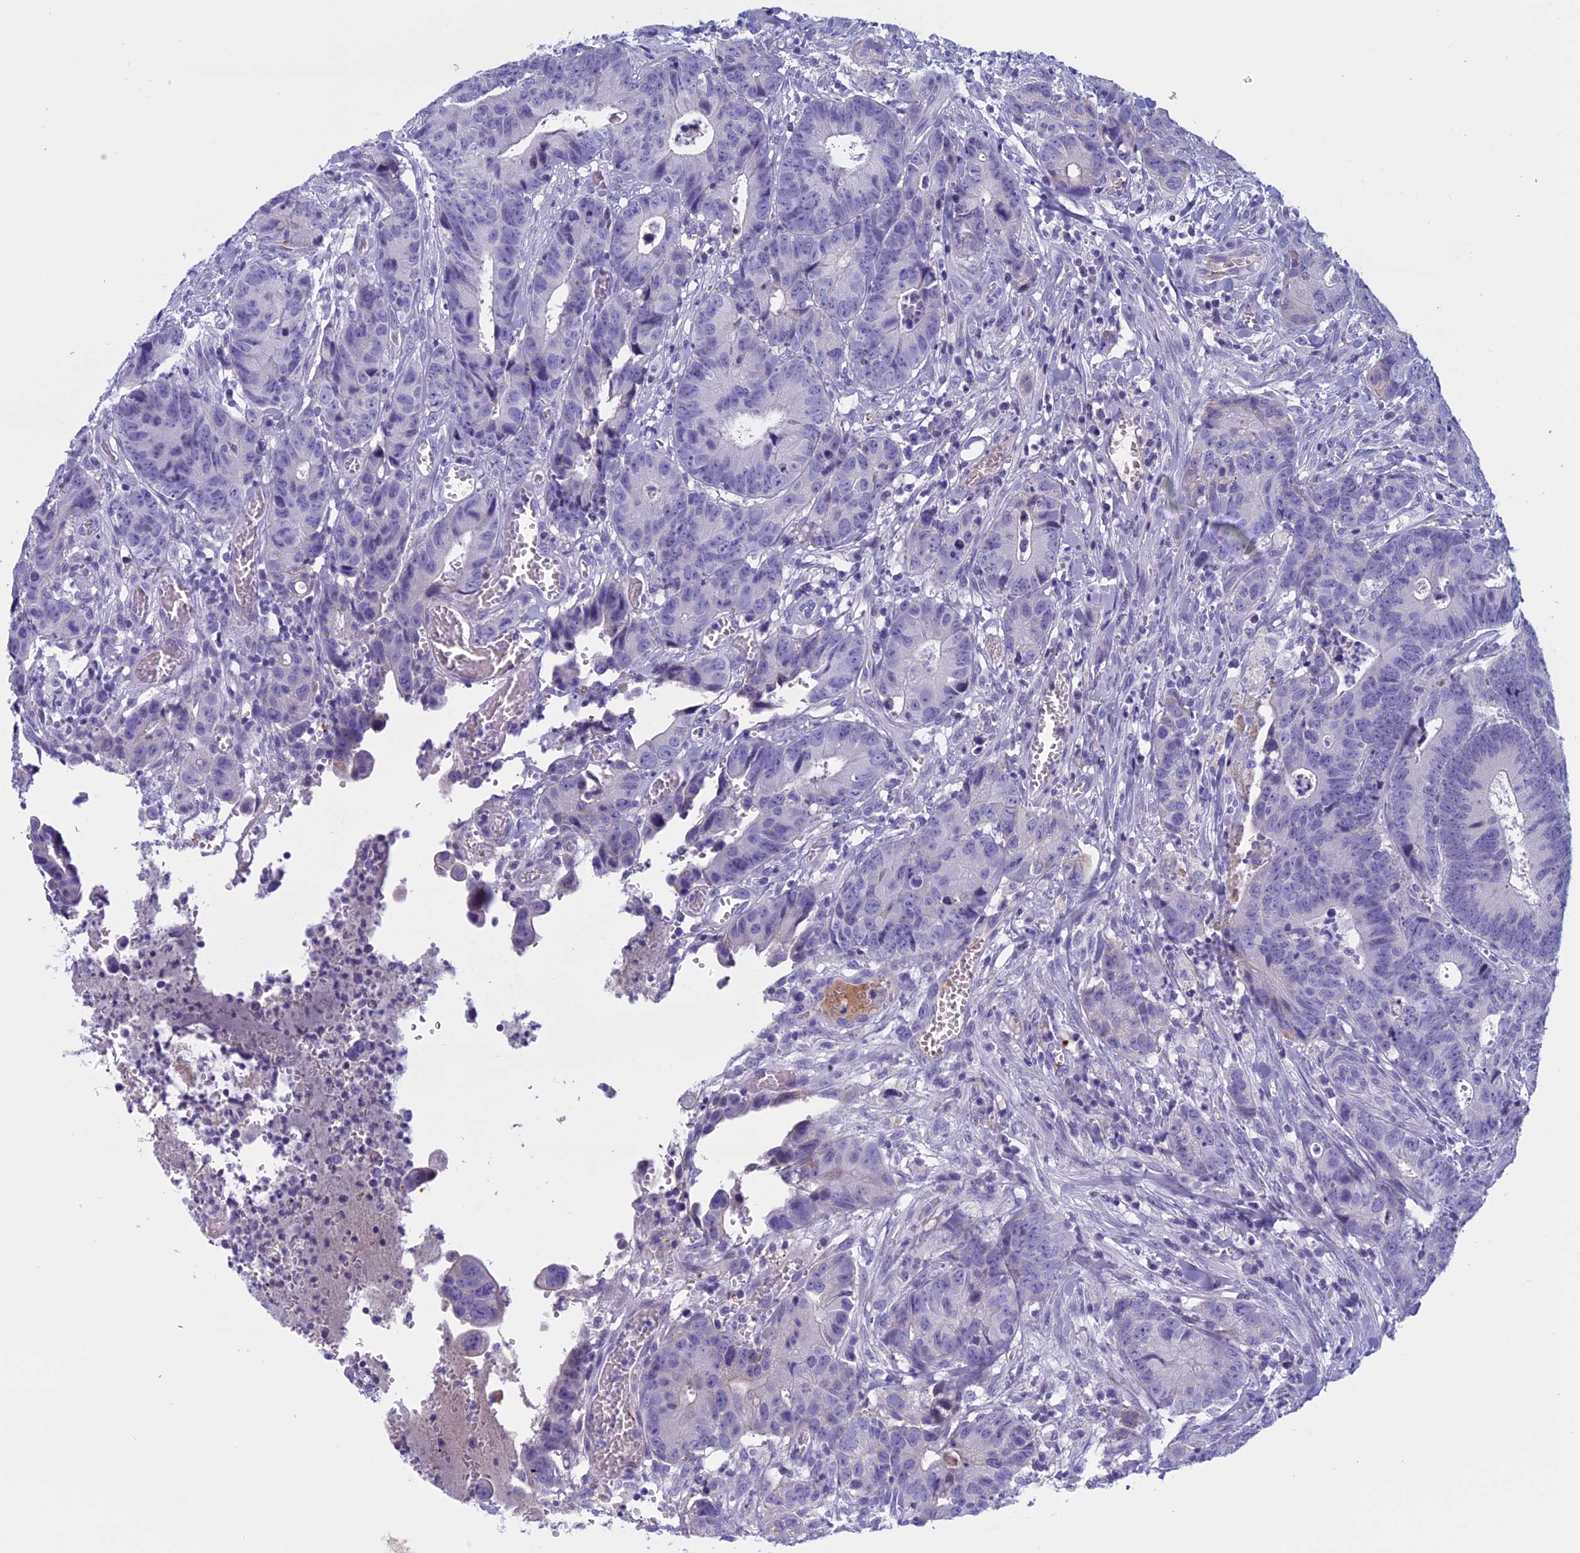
{"staining": {"intensity": "negative", "quantity": "none", "location": "none"}, "tissue": "colorectal cancer", "cell_type": "Tumor cells", "image_type": "cancer", "snomed": [{"axis": "morphology", "description": "Adenocarcinoma, NOS"}, {"axis": "topography", "description": "Colon"}], "caption": "DAB immunohistochemical staining of colorectal adenocarcinoma shows no significant expression in tumor cells. (DAB (3,3'-diaminobenzidine) immunohistochemistry, high magnification).", "gene": "ANGPTL2", "patient": {"sex": "female", "age": 57}}